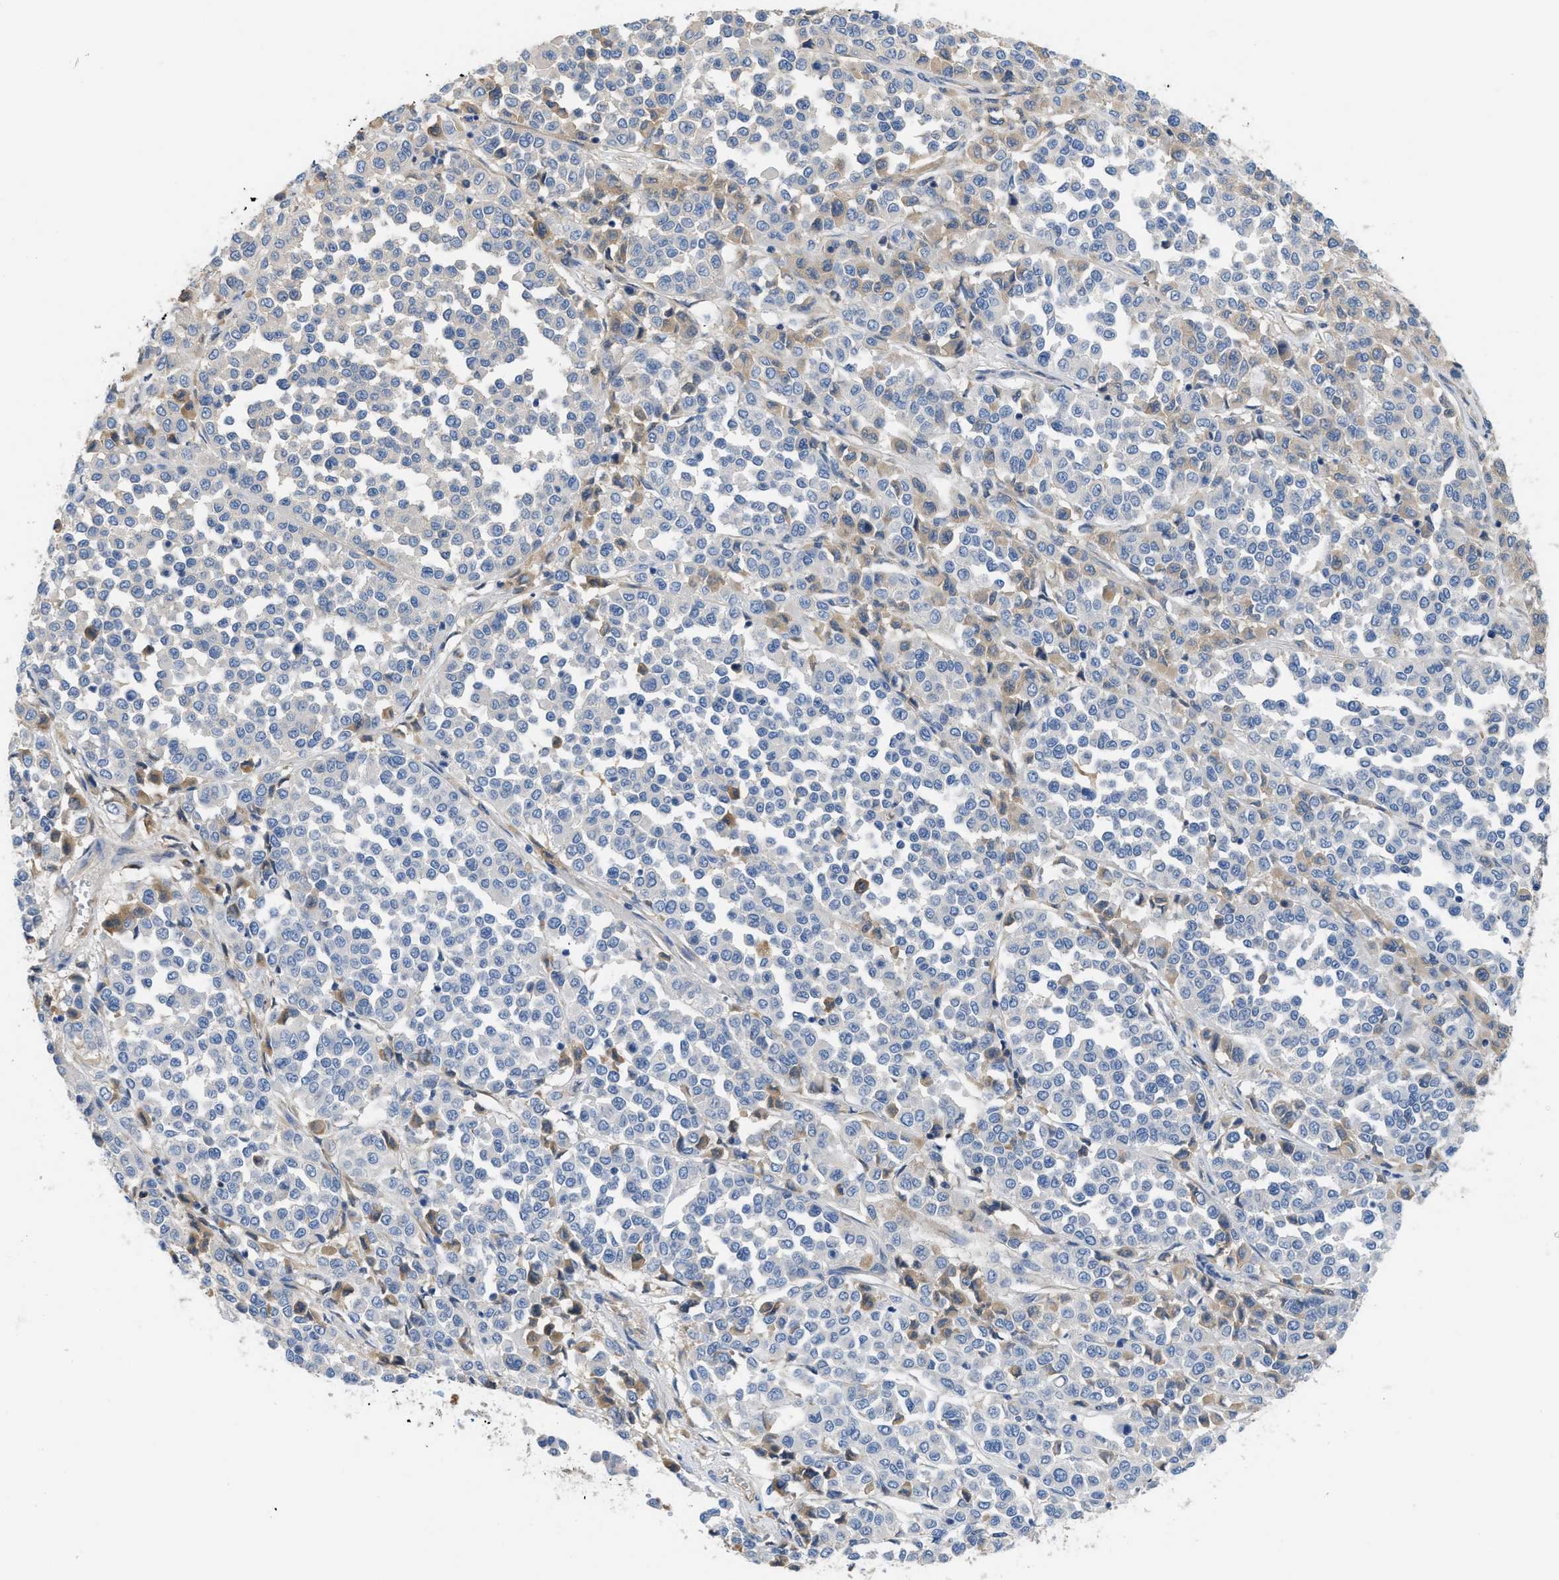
{"staining": {"intensity": "negative", "quantity": "none", "location": "none"}, "tissue": "melanoma", "cell_type": "Tumor cells", "image_type": "cancer", "snomed": [{"axis": "morphology", "description": "Malignant melanoma, Metastatic site"}, {"axis": "topography", "description": "Pancreas"}], "caption": "Tumor cells show no significant protein expression in melanoma. (DAB (3,3'-diaminobenzidine) immunohistochemistry, high magnification).", "gene": "C1S", "patient": {"sex": "female", "age": 30}}